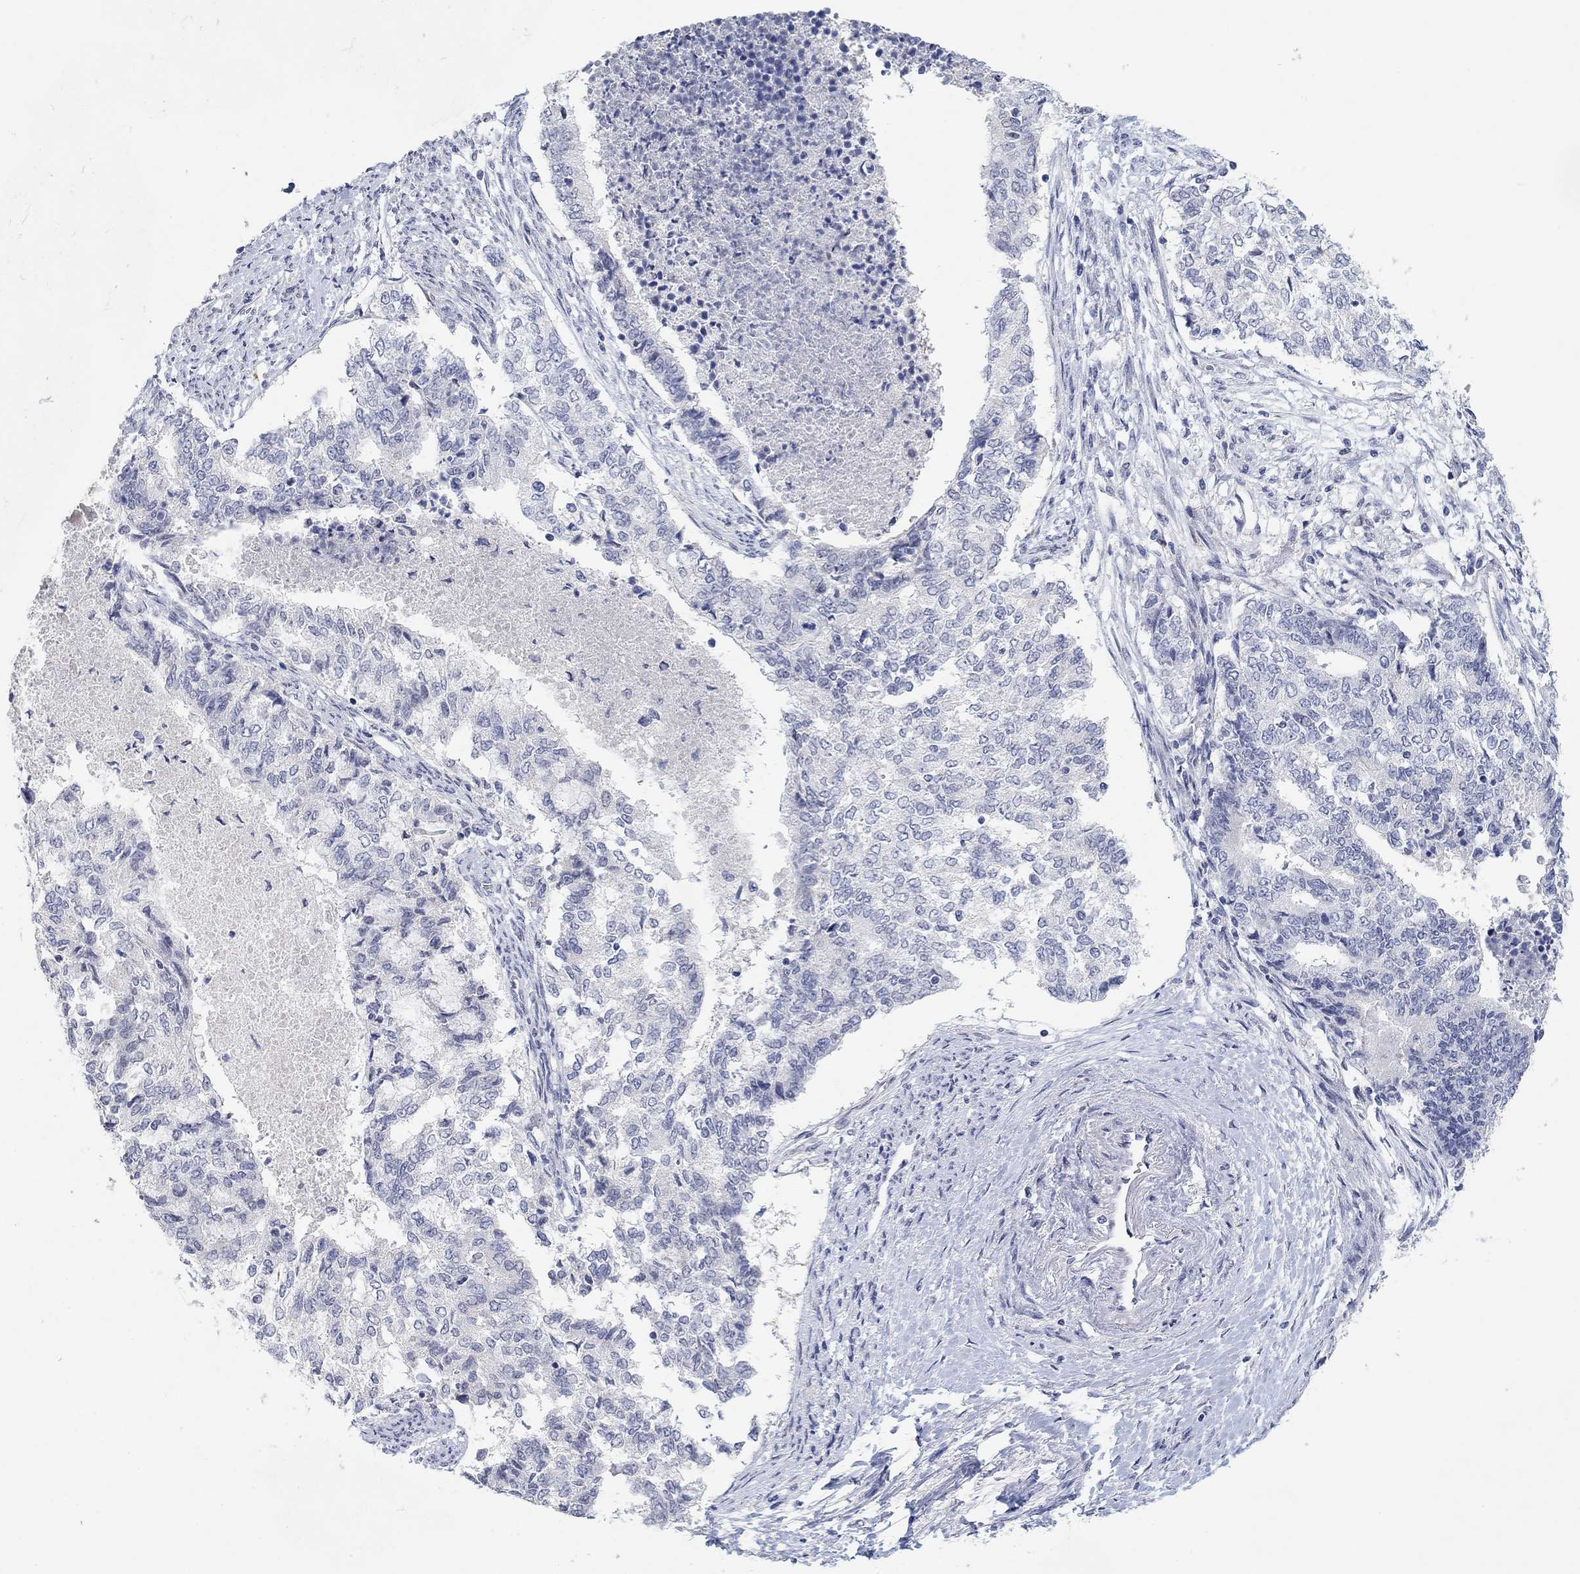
{"staining": {"intensity": "negative", "quantity": "none", "location": "none"}, "tissue": "endometrial cancer", "cell_type": "Tumor cells", "image_type": "cancer", "snomed": [{"axis": "morphology", "description": "Adenocarcinoma, NOS"}, {"axis": "topography", "description": "Endometrium"}], "caption": "High power microscopy micrograph of an immunohistochemistry micrograph of adenocarcinoma (endometrial), revealing no significant positivity in tumor cells.", "gene": "VAT1L", "patient": {"sex": "female", "age": 65}}